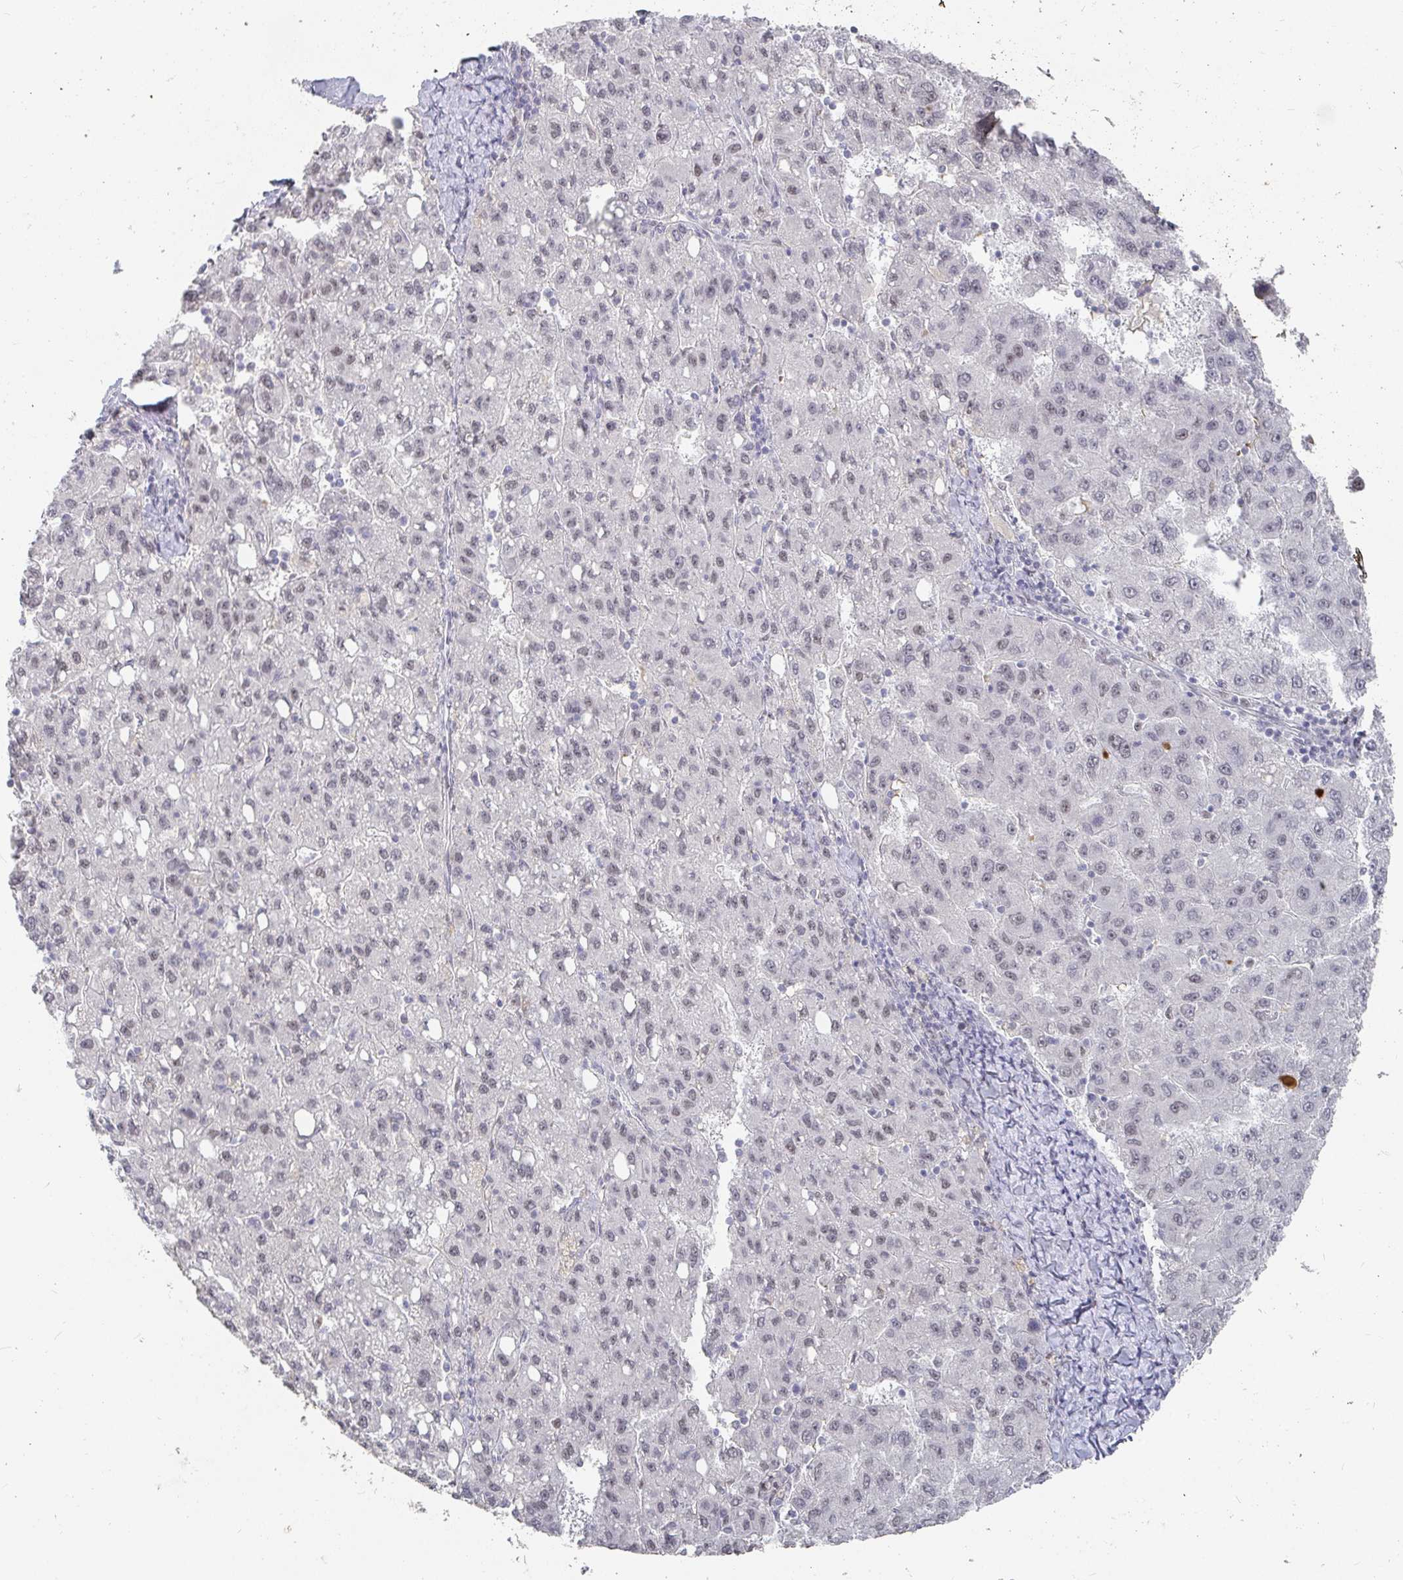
{"staining": {"intensity": "negative", "quantity": "none", "location": "none"}, "tissue": "liver cancer", "cell_type": "Tumor cells", "image_type": "cancer", "snomed": [{"axis": "morphology", "description": "Carcinoma, Hepatocellular, NOS"}, {"axis": "topography", "description": "Liver"}], "caption": "A micrograph of liver cancer stained for a protein displays no brown staining in tumor cells. (IHC, brightfield microscopy, high magnification).", "gene": "RCOR1", "patient": {"sex": "female", "age": 82}}